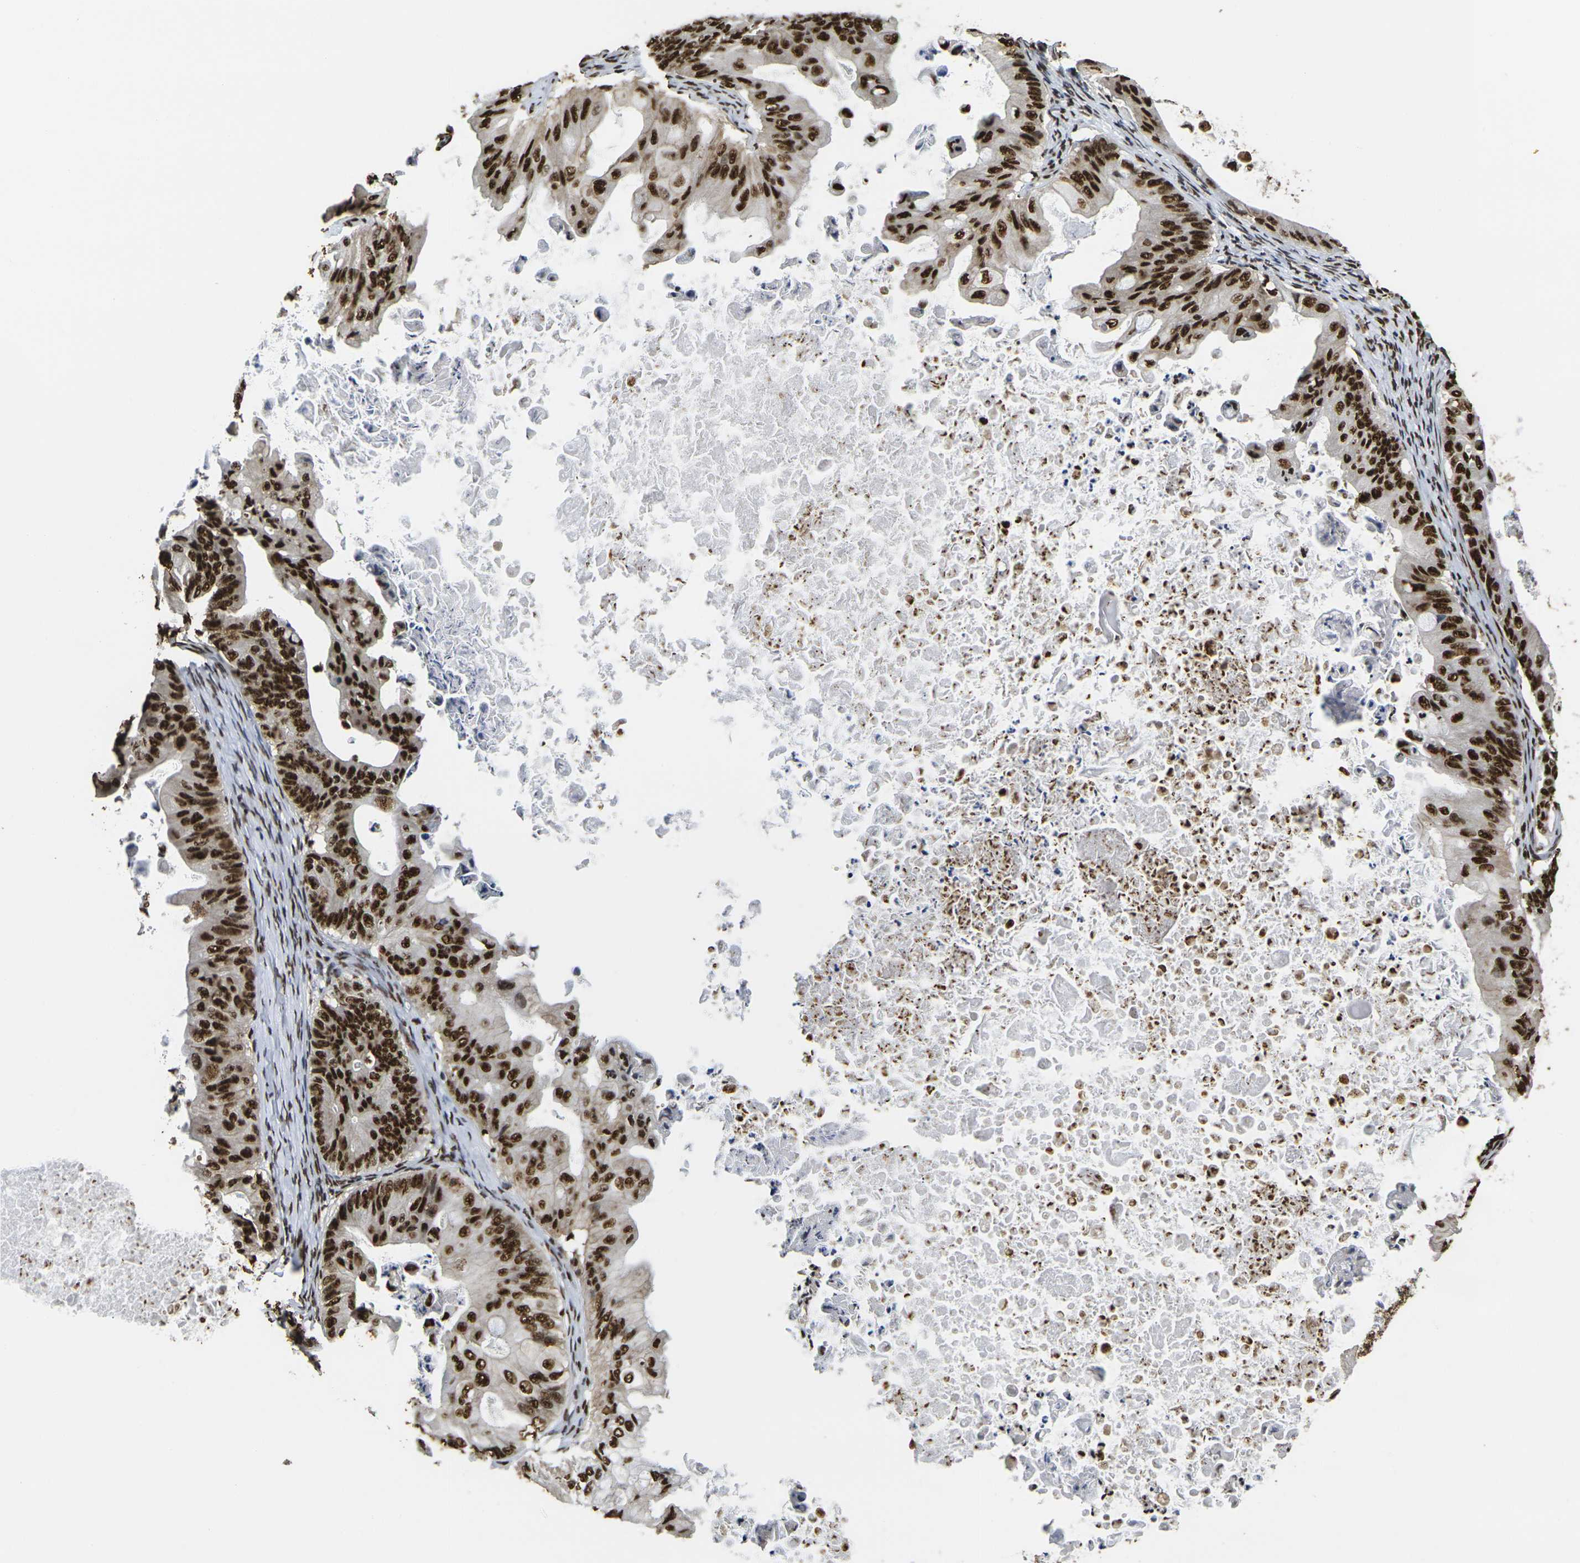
{"staining": {"intensity": "strong", "quantity": ">75%", "location": "nuclear"}, "tissue": "ovarian cancer", "cell_type": "Tumor cells", "image_type": "cancer", "snomed": [{"axis": "morphology", "description": "Cystadenocarcinoma, mucinous, NOS"}, {"axis": "topography", "description": "Ovary"}], "caption": "Immunohistochemistry (DAB (3,3'-diaminobenzidine)) staining of human mucinous cystadenocarcinoma (ovarian) shows strong nuclear protein staining in about >75% of tumor cells.", "gene": "SMARCC1", "patient": {"sex": "female", "age": 37}}